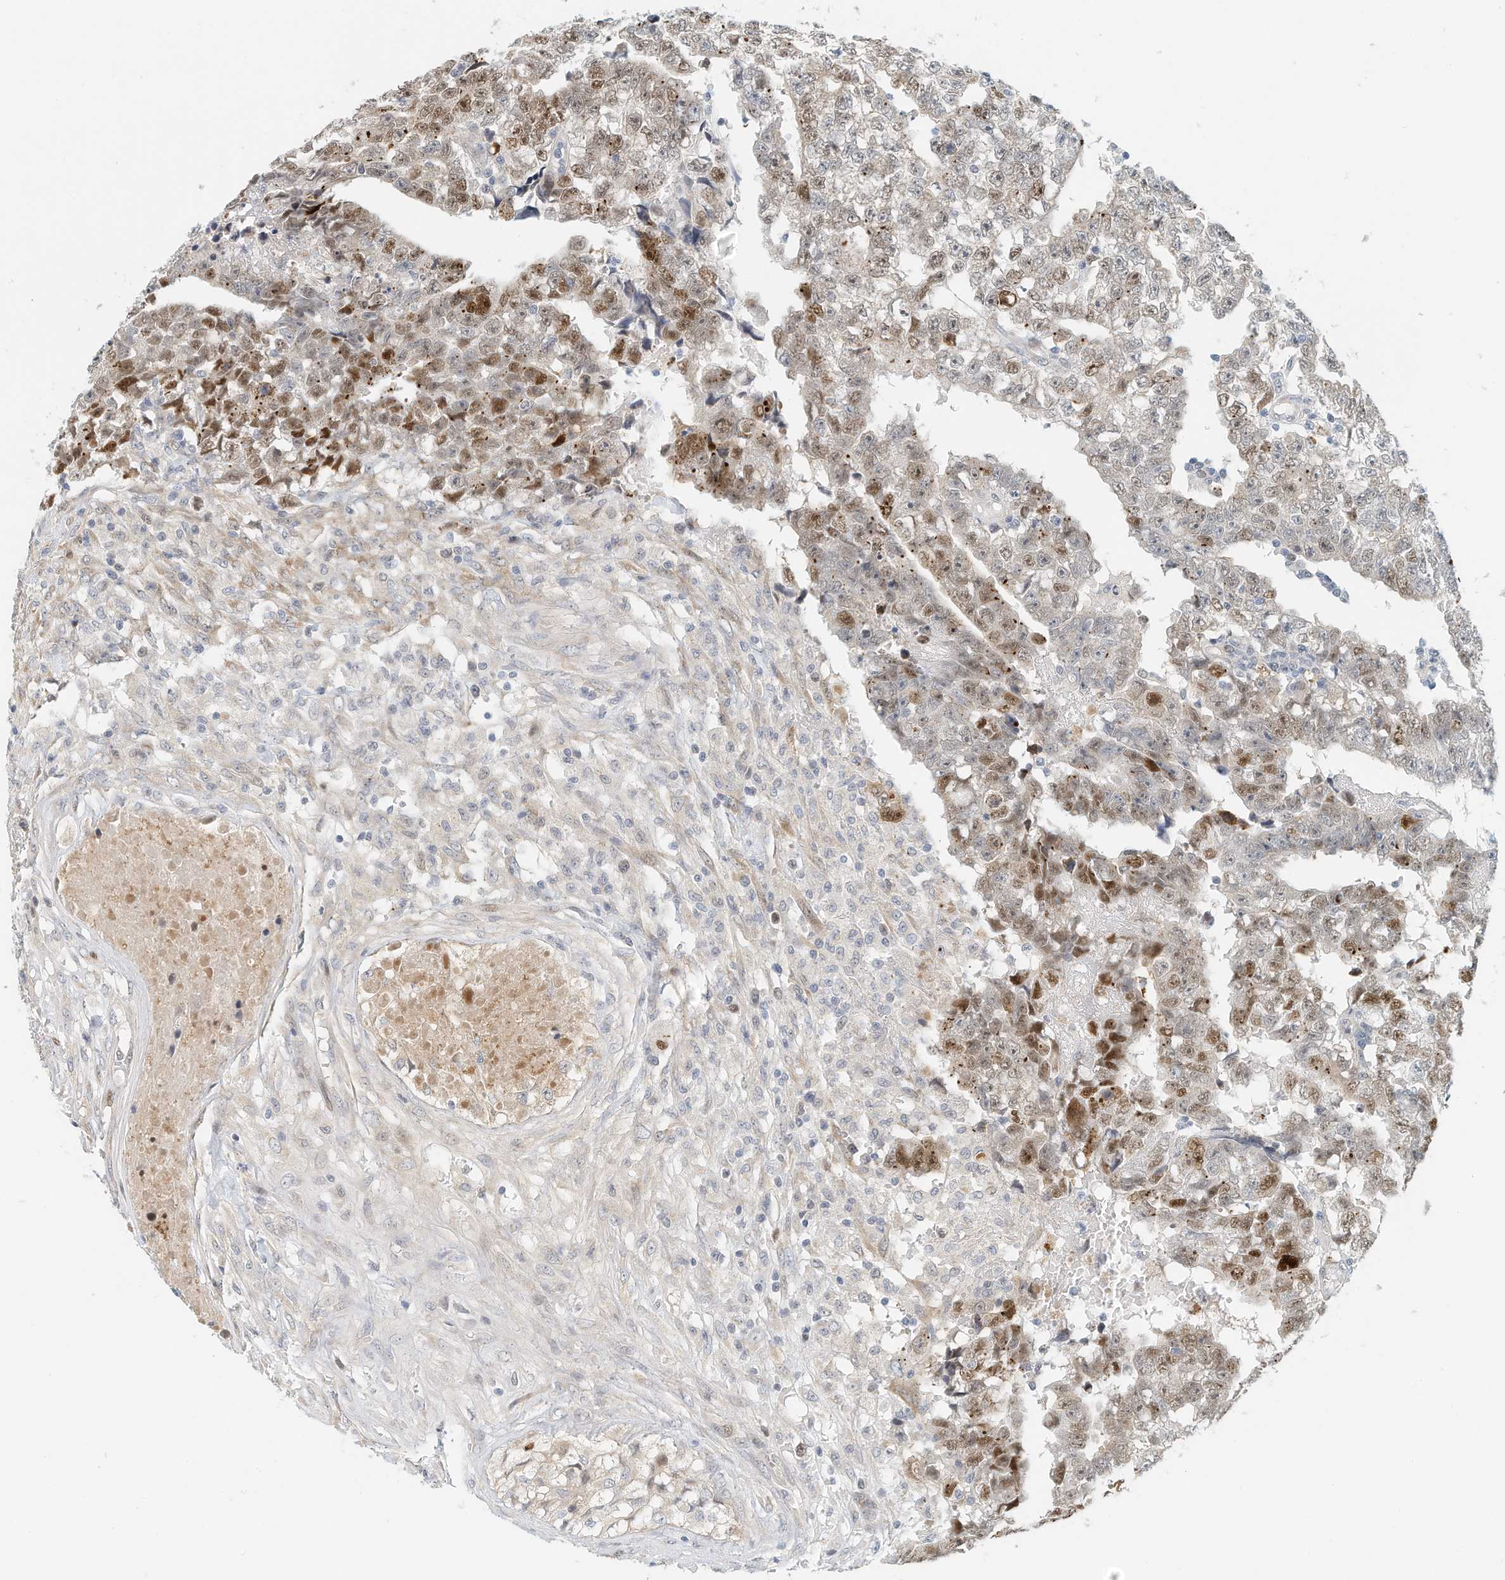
{"staining": {"intensity": "moderate", "quantity": ">75%", "location": "nuclear"}, "tissue": "testis cancer", "cell_type": "Tumor cells", "image_type": "cancer", "snomed": [{"axis": "morphology", "description": "Carcinoma, Embryonal, NOS"}, {"axis": "topography", "description": "Testis"}], "caption": "Embryonal carcinoma (testis) was stained to show a protein in brown. There is medium levels of moderate nuclear positivity in approximately >75% of tumor cells. The protein is stained brown, and the nuclei are stained in blue (DAB (3,3'-diaminobenzidine) IHC with brightfield microscopy, high magnification).", "gene": "ARHGAP28", "patient": {"sex": "male", "age": 25}}